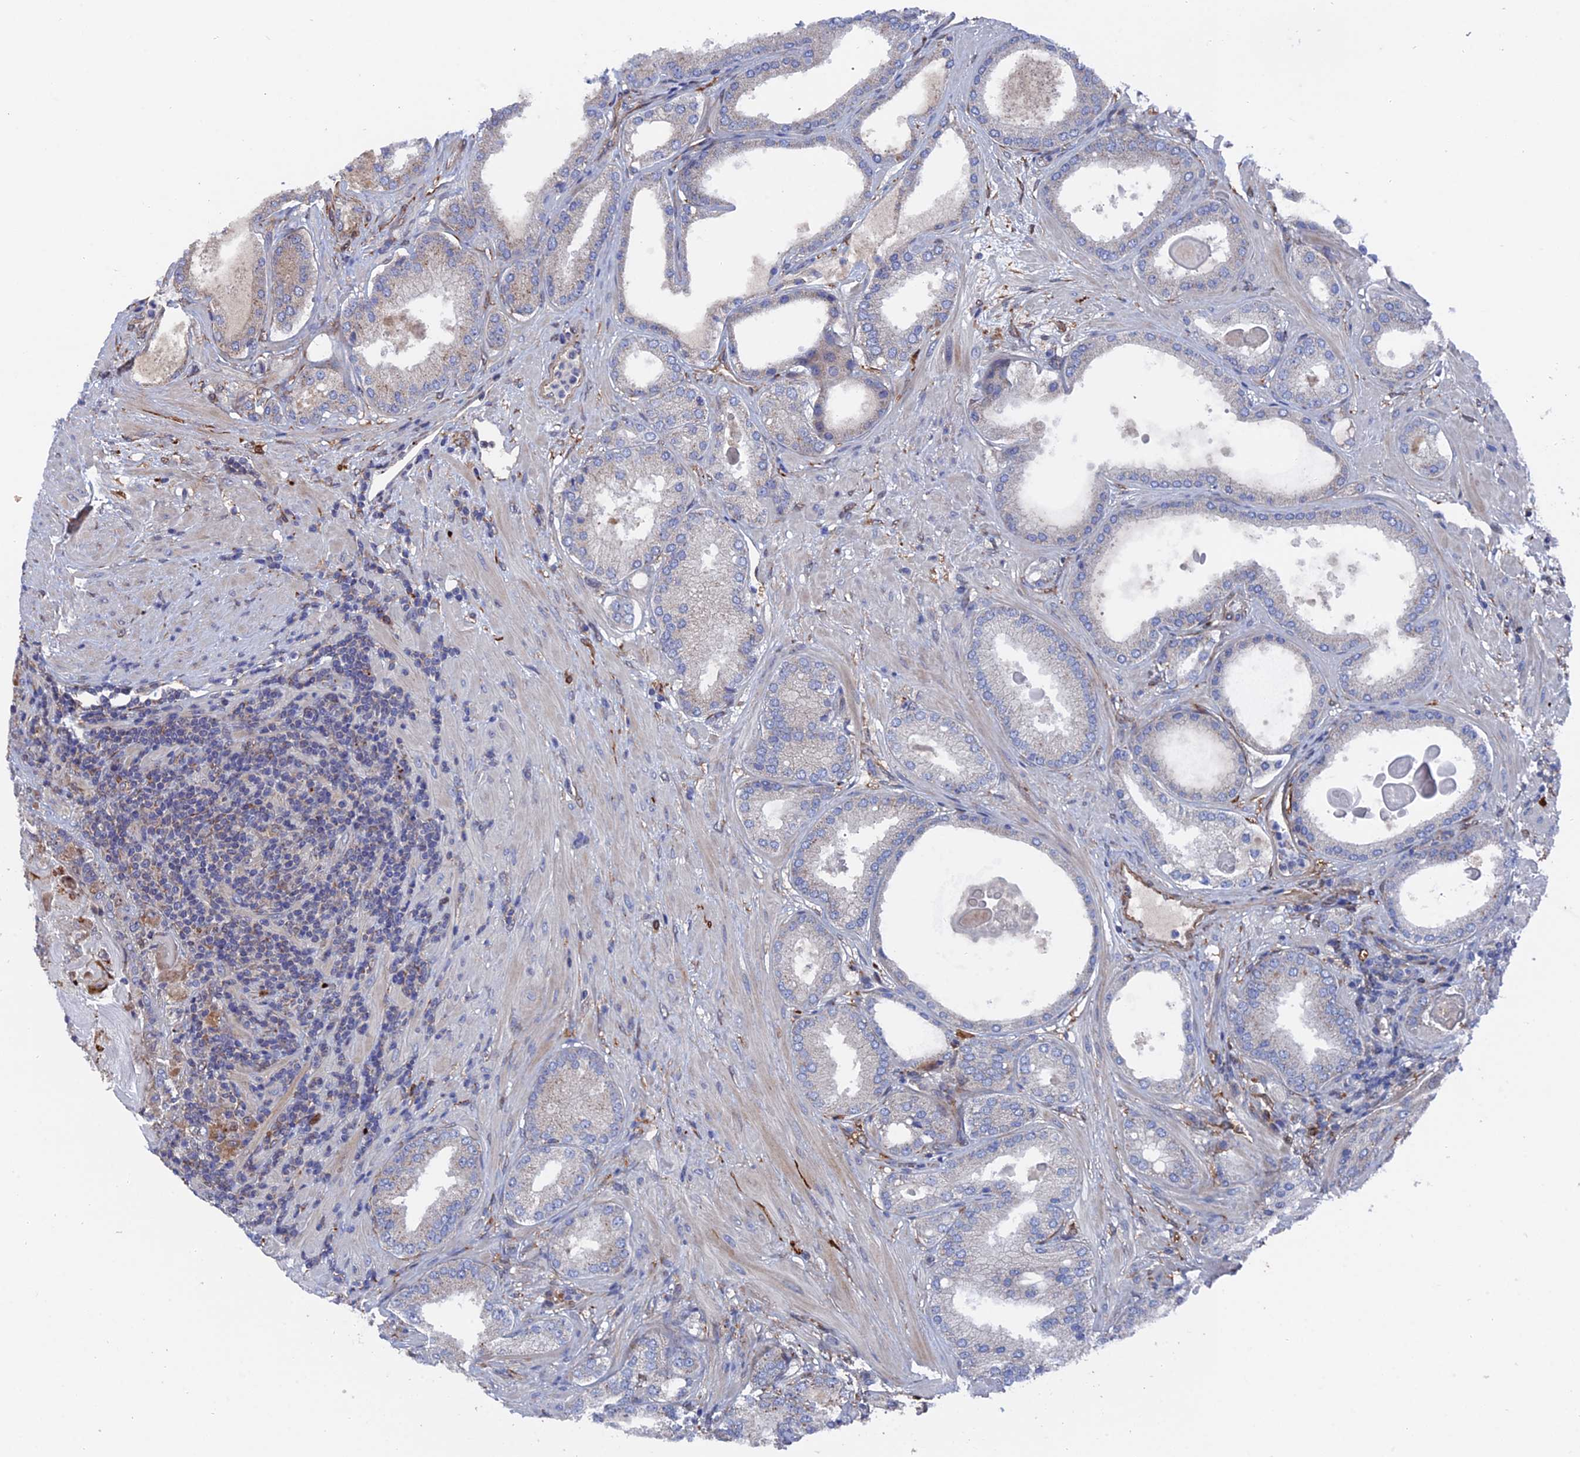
{"staining": {"intensity": "weak", "quantity": "<25%", "location": "cytoplasmic/membranous"}, "tissue": "prostate cancer", "cell_type": "Tumor cells", "image_type": "cancer", "snomed": [{"axis": "morphology", "description": "Adenocarcinoma, Low grade"}, {"axis": "topography", "description": "Prostate"}], "caption": "IHC photomicrograph of human prostate cancer stained for a protein (brown), which reveals no positivity in tumor cells.", "gene": "SMG9", "patient": {"sex": "male", "age": 59}}